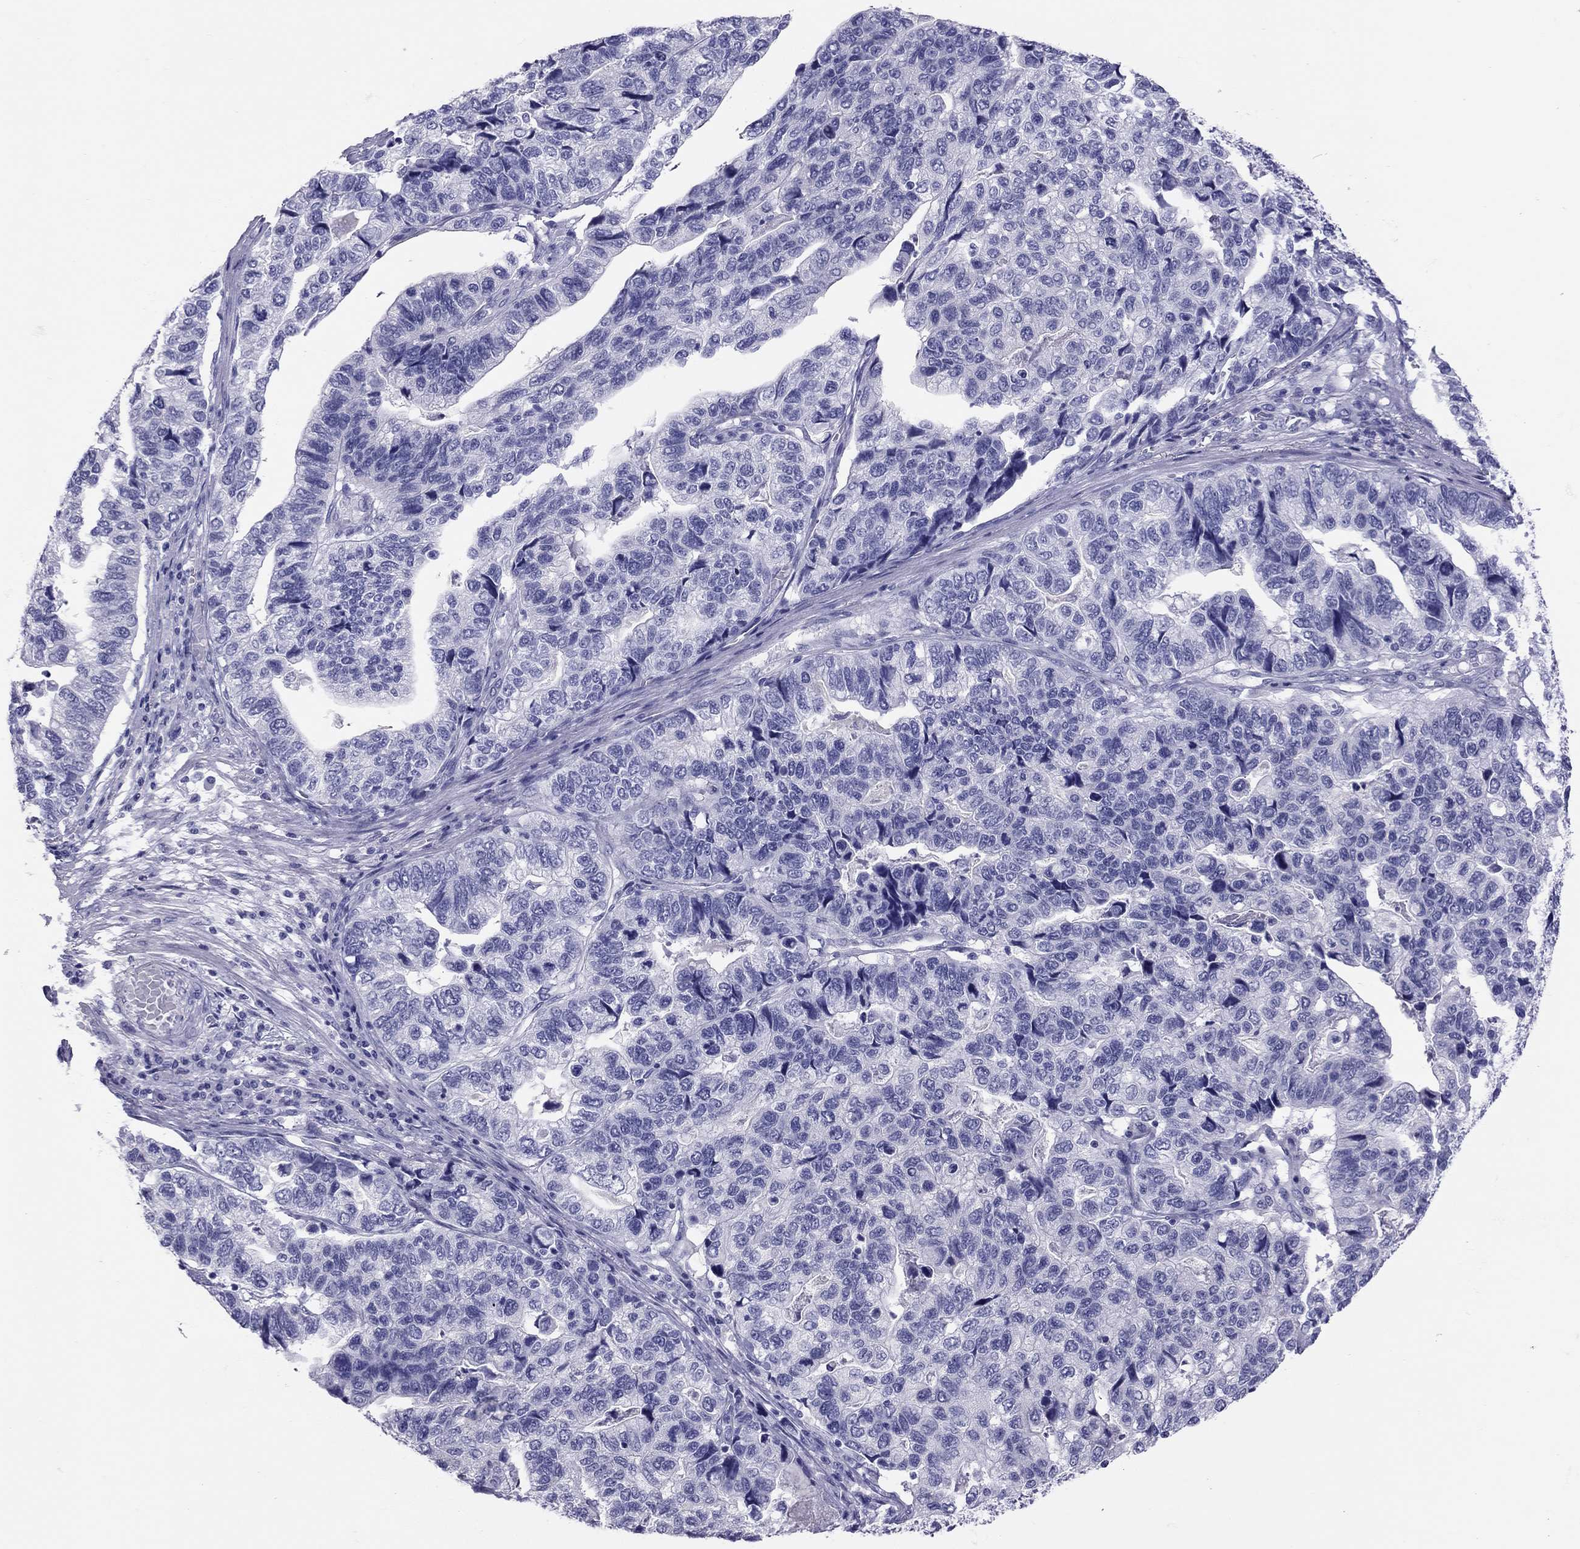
{"staining": {"intensity": "negative", "quantity": "none", "location": "none"}, "tissue": "stomach cancer", "cell_type": "Tumor cells", "image_type": "cancer", "snomed": [{"axis": "morphology", "description": "Adenocarcinoma, NOS"}, {"axis": "topography", "description": "Stomach, upper"}], "caption": "Image shows no significant protein positivity in tumor cells of stomach adenocarcinoma. The staining is performed using DAB brown chromogen with nuclei counter-stained in using hematoxylin.", "gene": "PSMB11", "patient": {"sex": "female", "age": 67}}